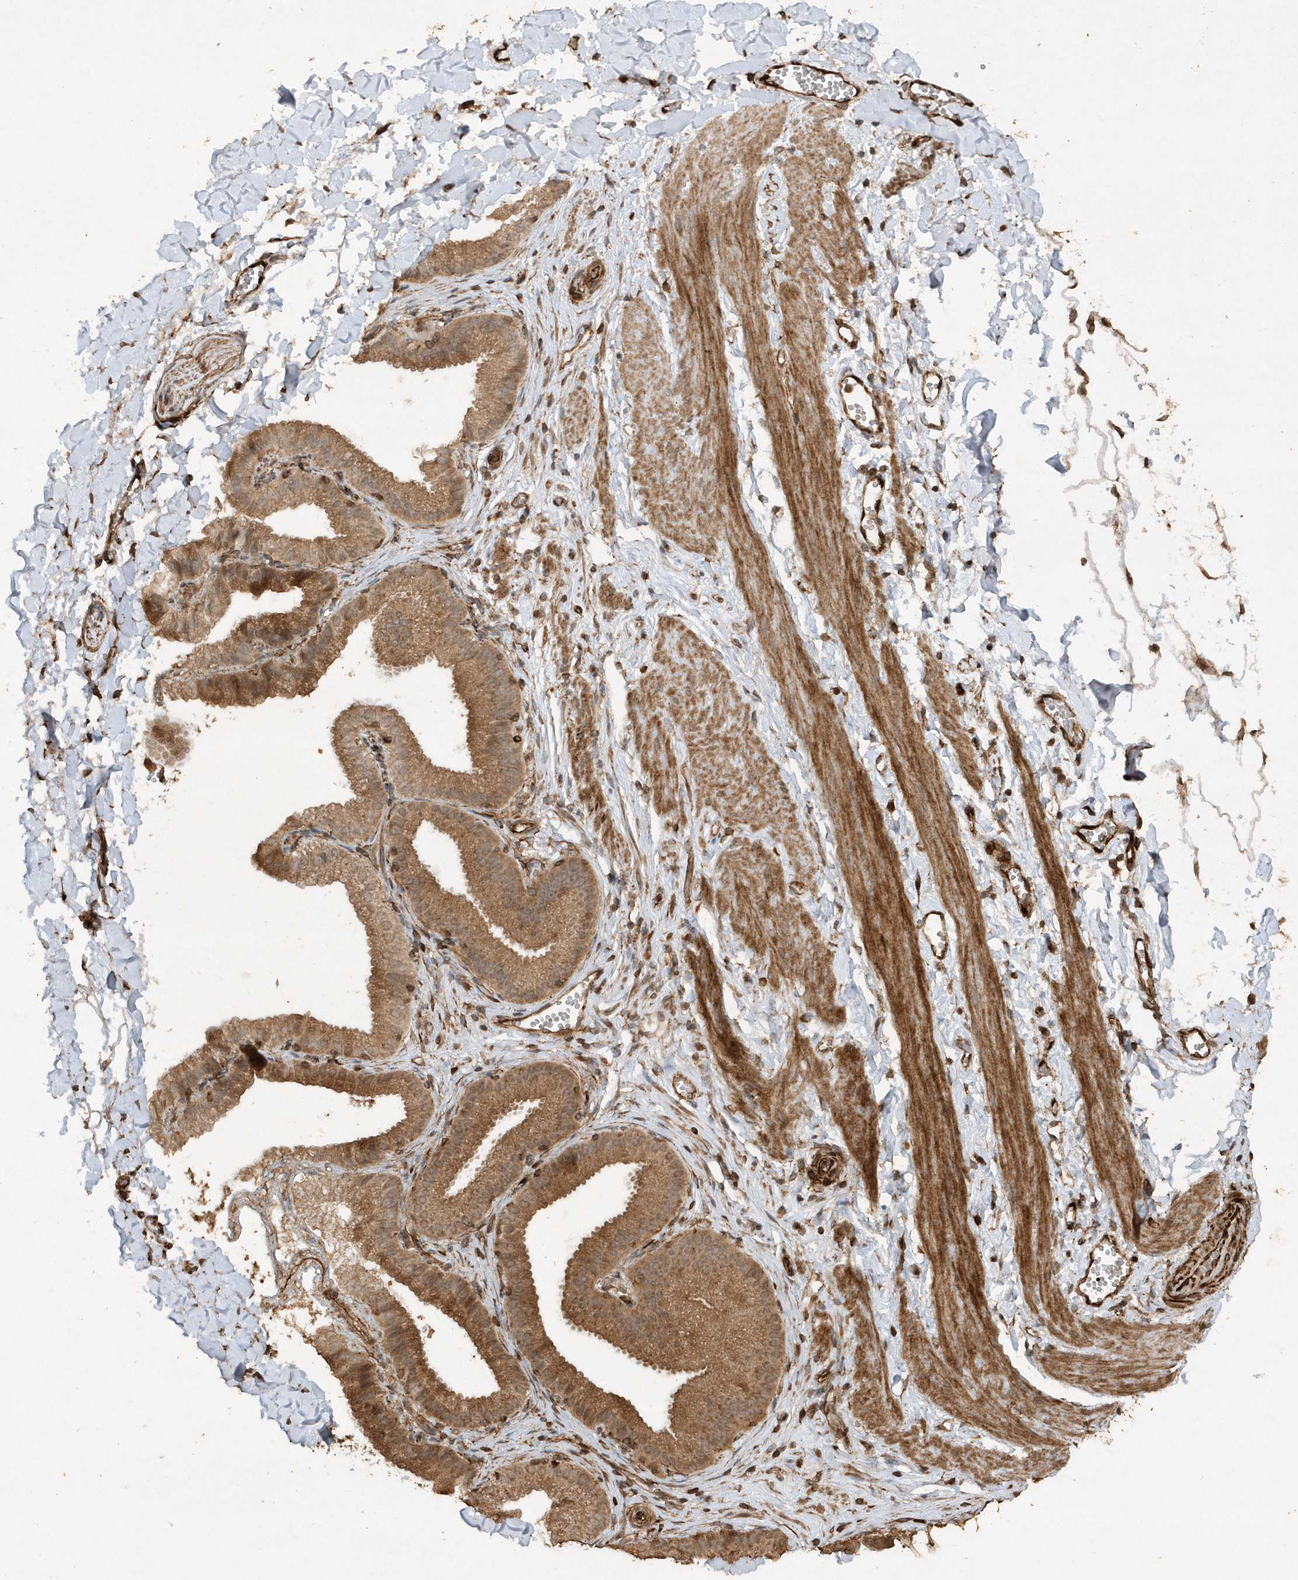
{"staining": {"intensity": "weak", "quantity": "25%-75%", "location": "cytoplasmic/membranous"}, "tissue": "adipose tissue", "cell_type": "Adipocytes", "image_type": "normal", "snomed": [{"axis": "morphology", "description": "Normal tissue, NOS"}, {"axis": "topography", "description": "Gallbladder"}, {"axis": "topography", "description": "Peripheral nerve tissue"}], "caption": "Immunohistochemical staining of benign human adipose tissue reveals weak cytoplasmic/membranous protein positivity in about 25%-75% of adipocytes. (DAB IHC with brightfield microscopy, high magnification).", "gene": "AVPI1", "patient": {"sex": "male", "age": 38}}